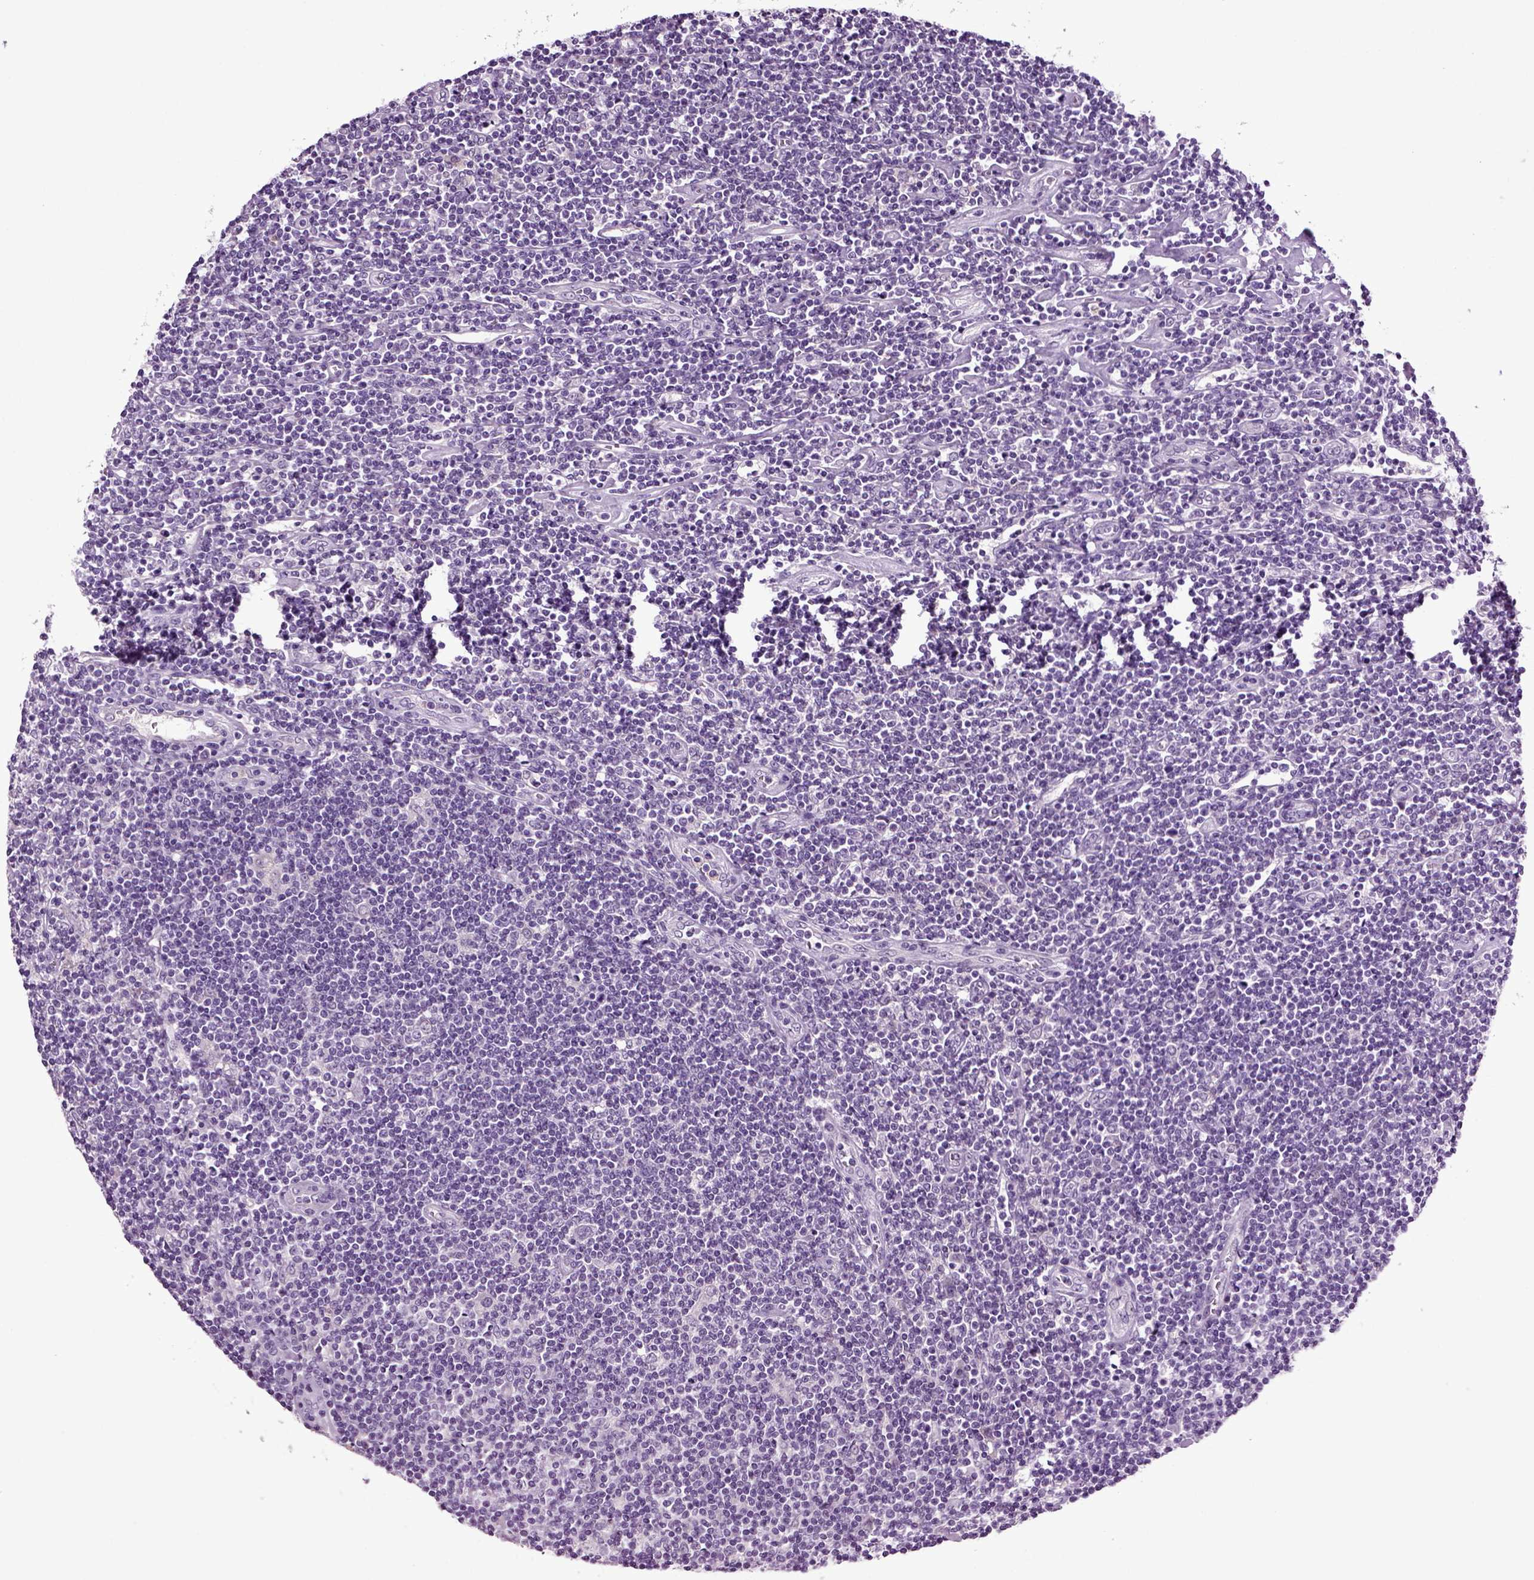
{"staining": {"intensity": "negative", "quantity": "none", "location": "none"}, "tissue": "lymphoma", "cell_type": "Tumor cells", "image_type": "cancer", "snomed": [{"axis": "morphology", "description": "Hodgkin's disease, NOS"}, {"axis": "topography", "description": "Lymph node"}], "caption": "Immunohistochemistry image of lymphoma stained for a protein (brown), which shows no expression in tumor cells.", "gene": "FGF11", "patient": {"sex": "male", "age": 40}}